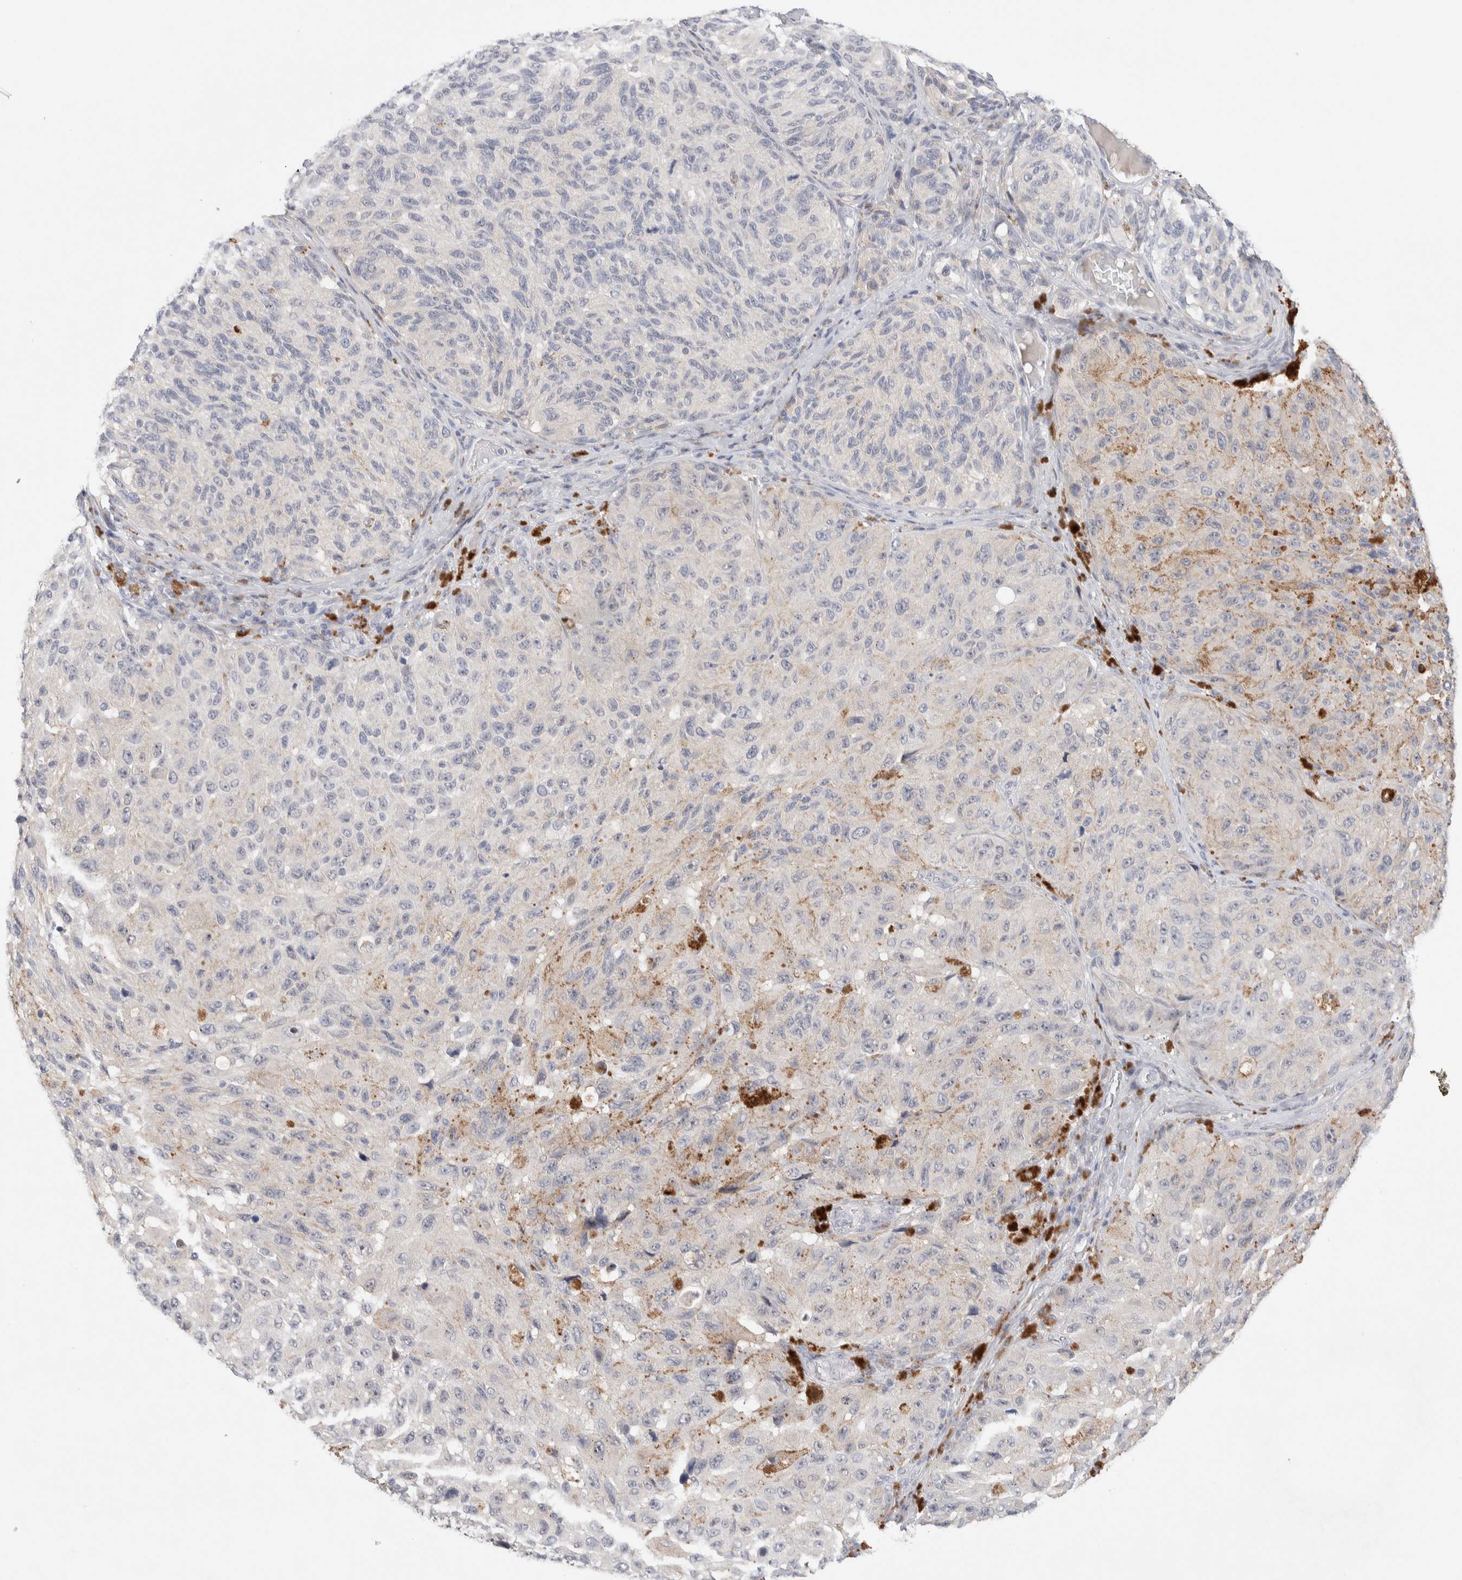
{"staining": {"intensity": "weak", "quantity": "25%-75%", "location": "cytoplasmic/membranous"}, "tissue": "melanoma", "cell_type": "Tumor cells", "image_type": "cancer", "snomed": [{"axis": "morphology", "description": "Malignant melanoma, NOS"}, {"axis": "topography", "description": "Skin"}], "caption": "Immunohistochemical staining of human malignant melanoma displays weak cytoplasmic/membranous protein staining in approximately 25%-75% of tumor cells.", "gene": "DNAJB6", "patient": {"sex": "female", "age": 73}}